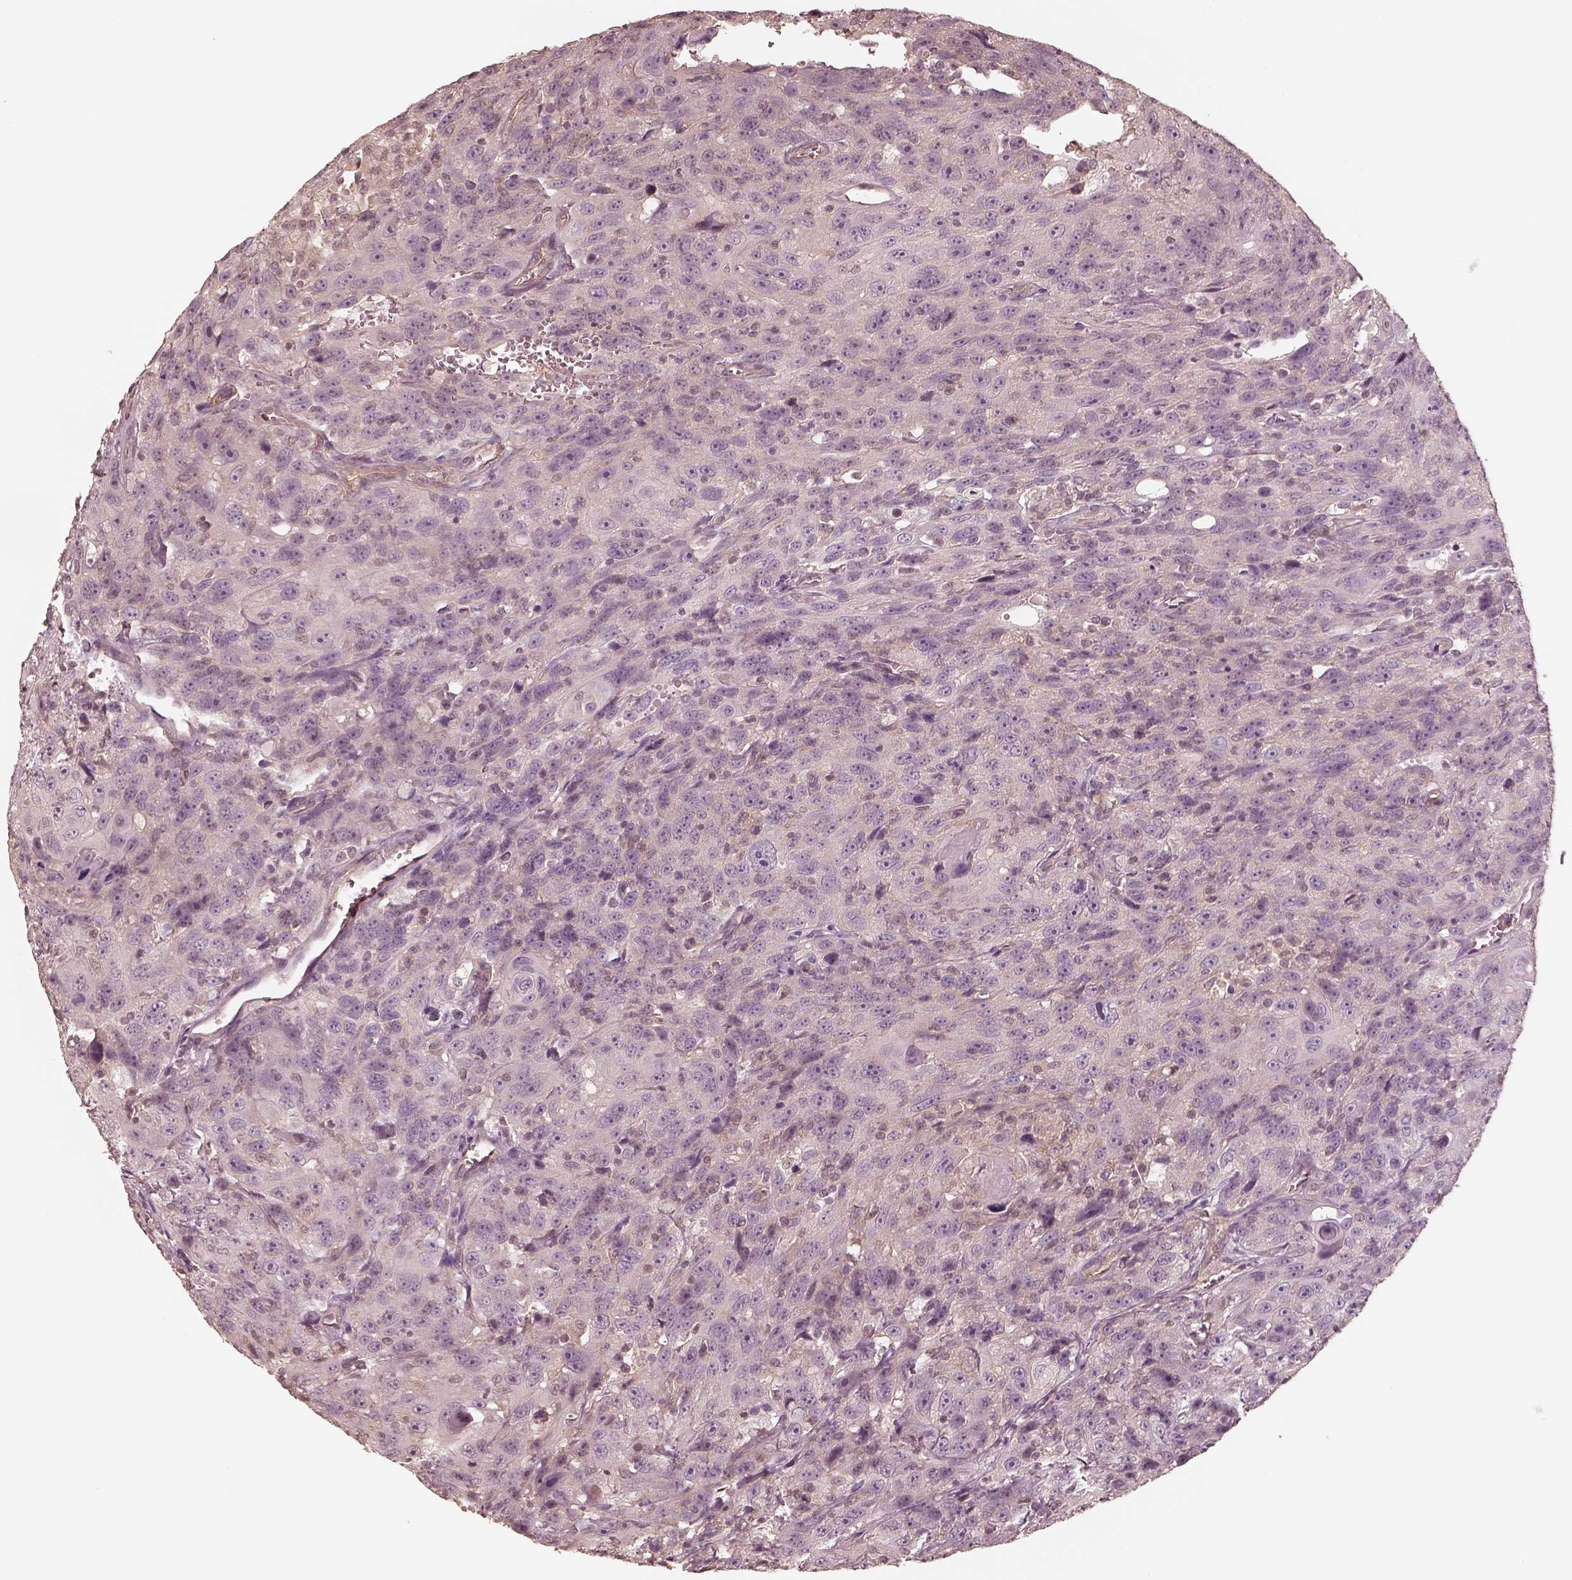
{"staining": {"intensity": "negative", "quantity": "none", "location": "none"}, "tissue": "urothelial cancer", "cell_type": "Tumor cells", "image_type": "cancer", "snomed": [{"axis": "morphology", "description": "Urothelial carcinoma, NOS"}, {"axis": "morphology", "description": "Urothelial carcinoma, High grade"}, {"axis": "topography", "description": "Urinary bladder"}], "caption": "Human urothelial cancer stained for a protein using immunohistochemistry (IHC) displays no staining in tumor cells.", "gene": "KIF5C", "patient": {"sex": "female", "age": 73}}